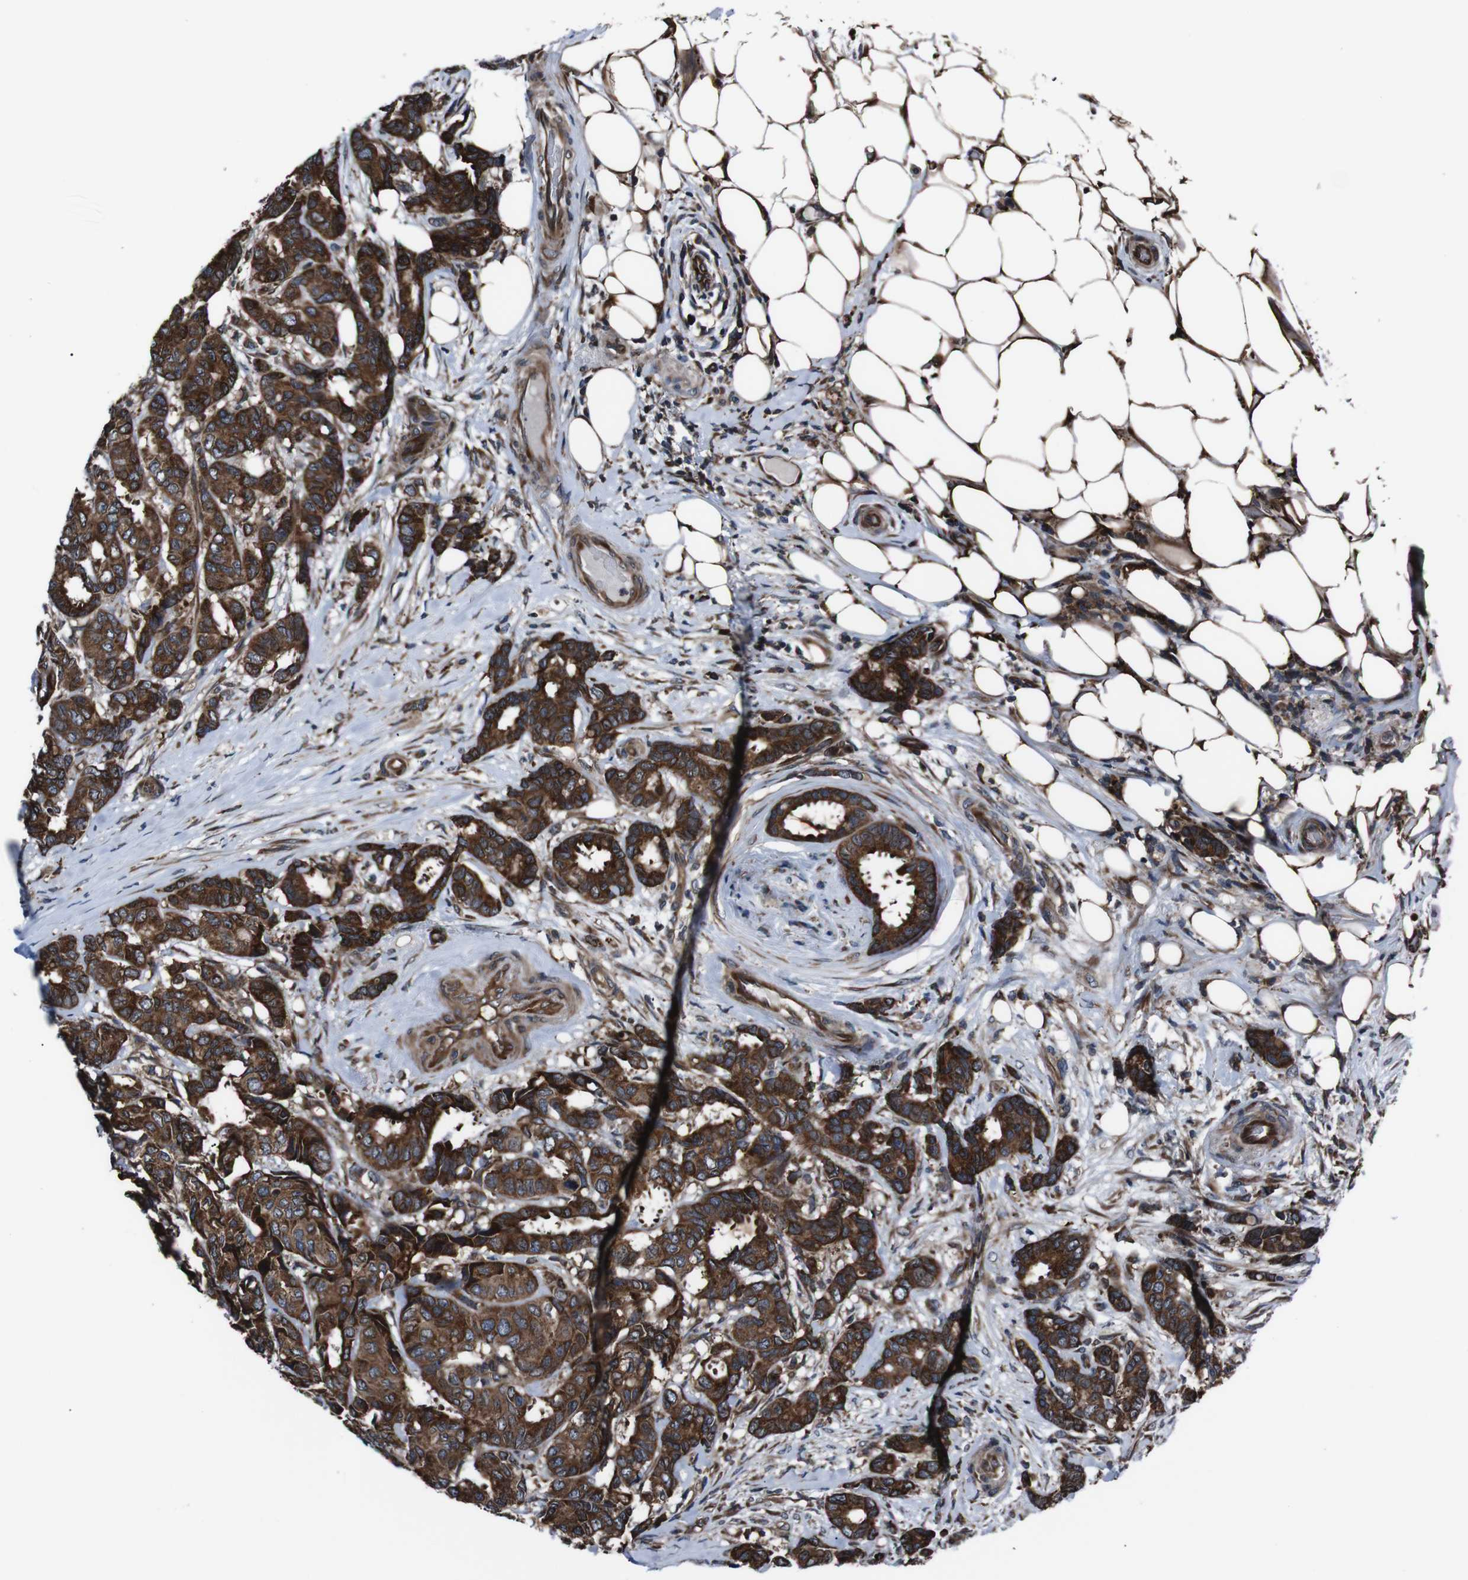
{"staining": {"intensity": "strong", "quantity": ">75%", "location": "cytoplasmic/membranous"}, "tissue": "breast cancer", "cell_type": "Tumor cells", "image_type": "cancer", "snomed": [{"axis": "morphology", "description": "Duct carcinoma"}, {"axis": "topography", "description": "Breast"}], "caption": "Human breast invasive ductal carcinoma stained with a protein marker displays strong staining in tumor cells.", "gene": "EIF4A2", "patient": {"sex": "female", "age": 87}}